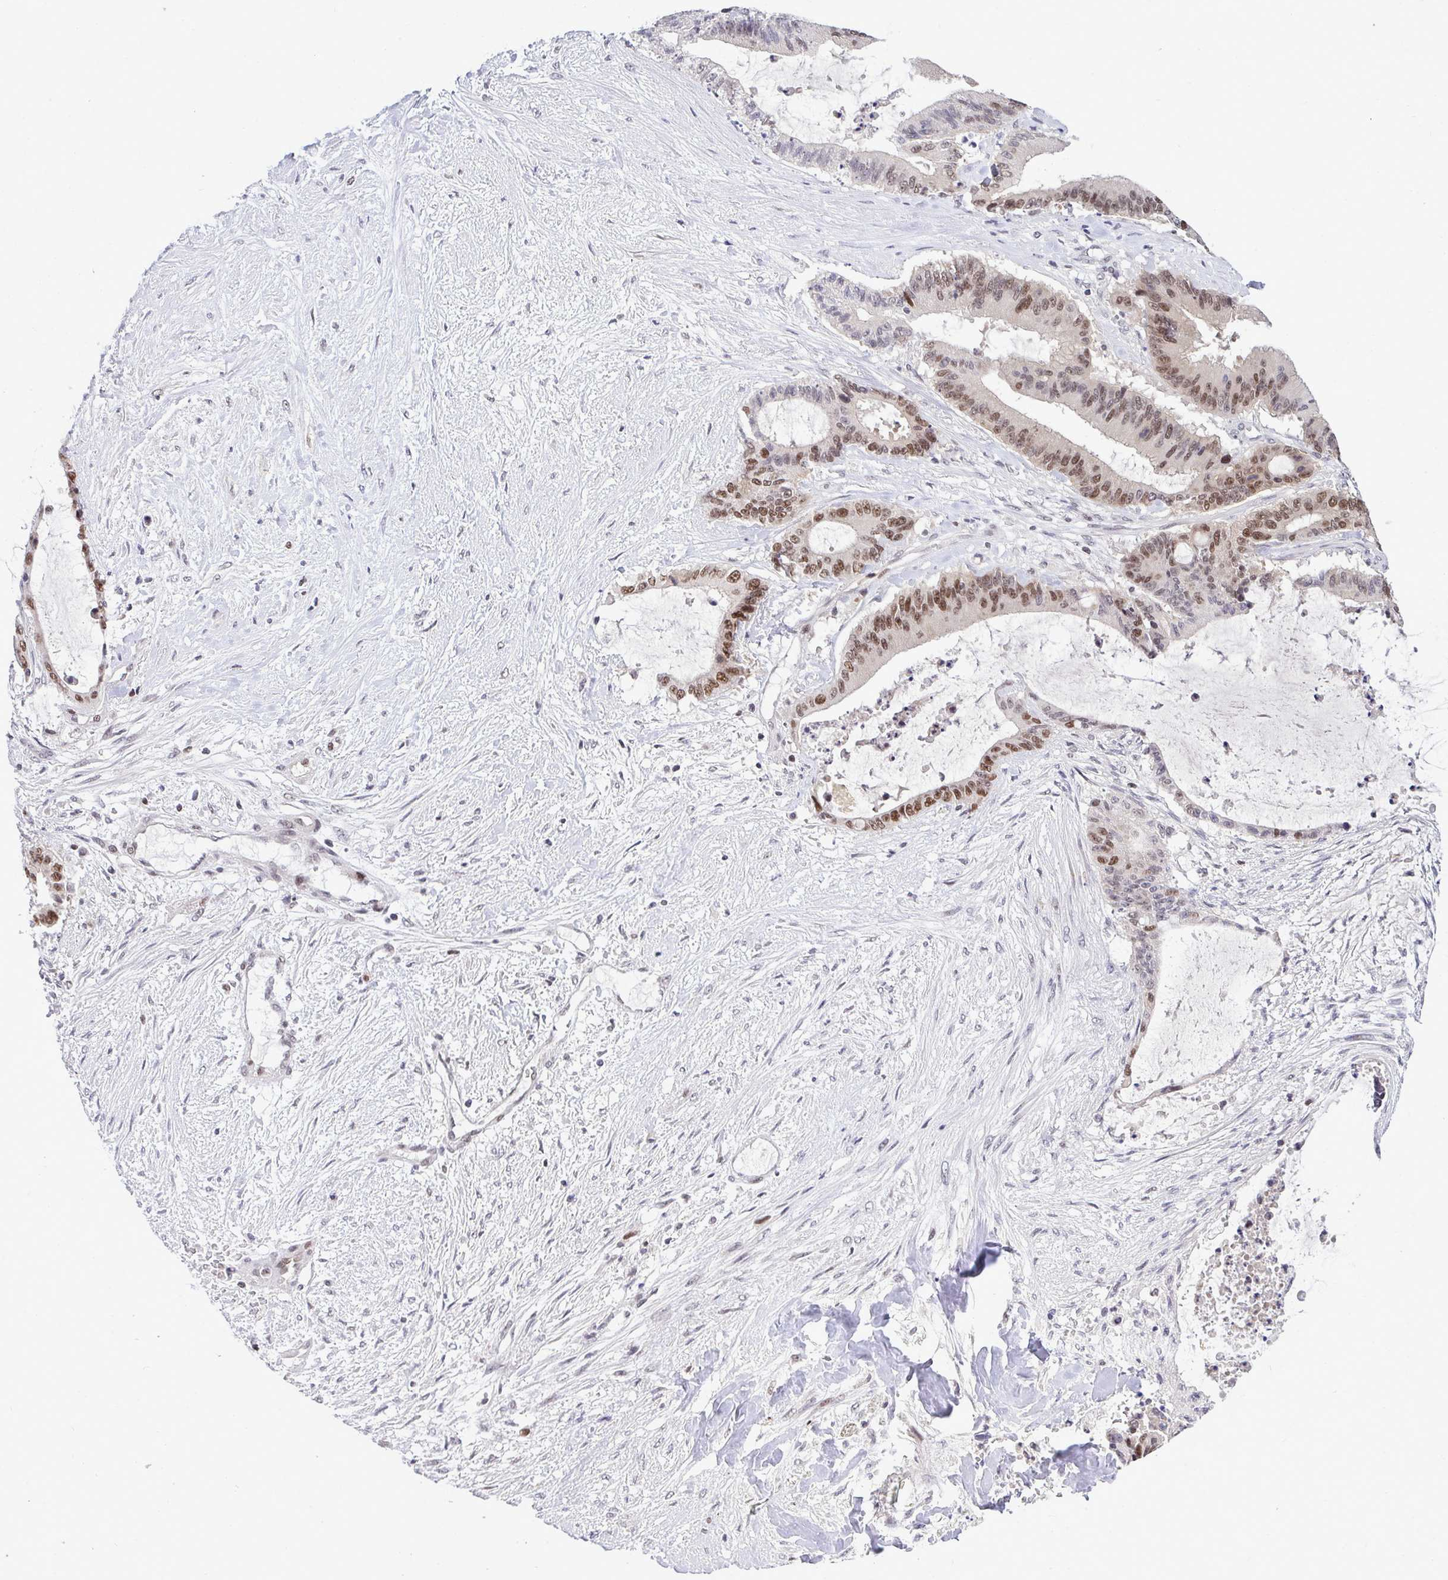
{"staining": {"intensity": "moderate", "quantity": "25%-75%", "location": "nuclear"}, "tissue": "liver cancer", "cell_type": "Tumor cells", "image_type": "cancer", "snomed": [{"axis": "morphology", "description": "Normal tissue, NOS"}, {"axis": "morphology", "description": "Cholangiocarcinoma"}, {"axis": "topography", "description": "Liver"}, {"axis": "topography", "description": "Peripheral nerve tissue"}], "caption": "Human liver cholangiocarcinoma stained with a protein marker demonstrates moderate staining in tumor cells.", "gene": "RFC4", "patient": {"sex": "female", "age": 73}}